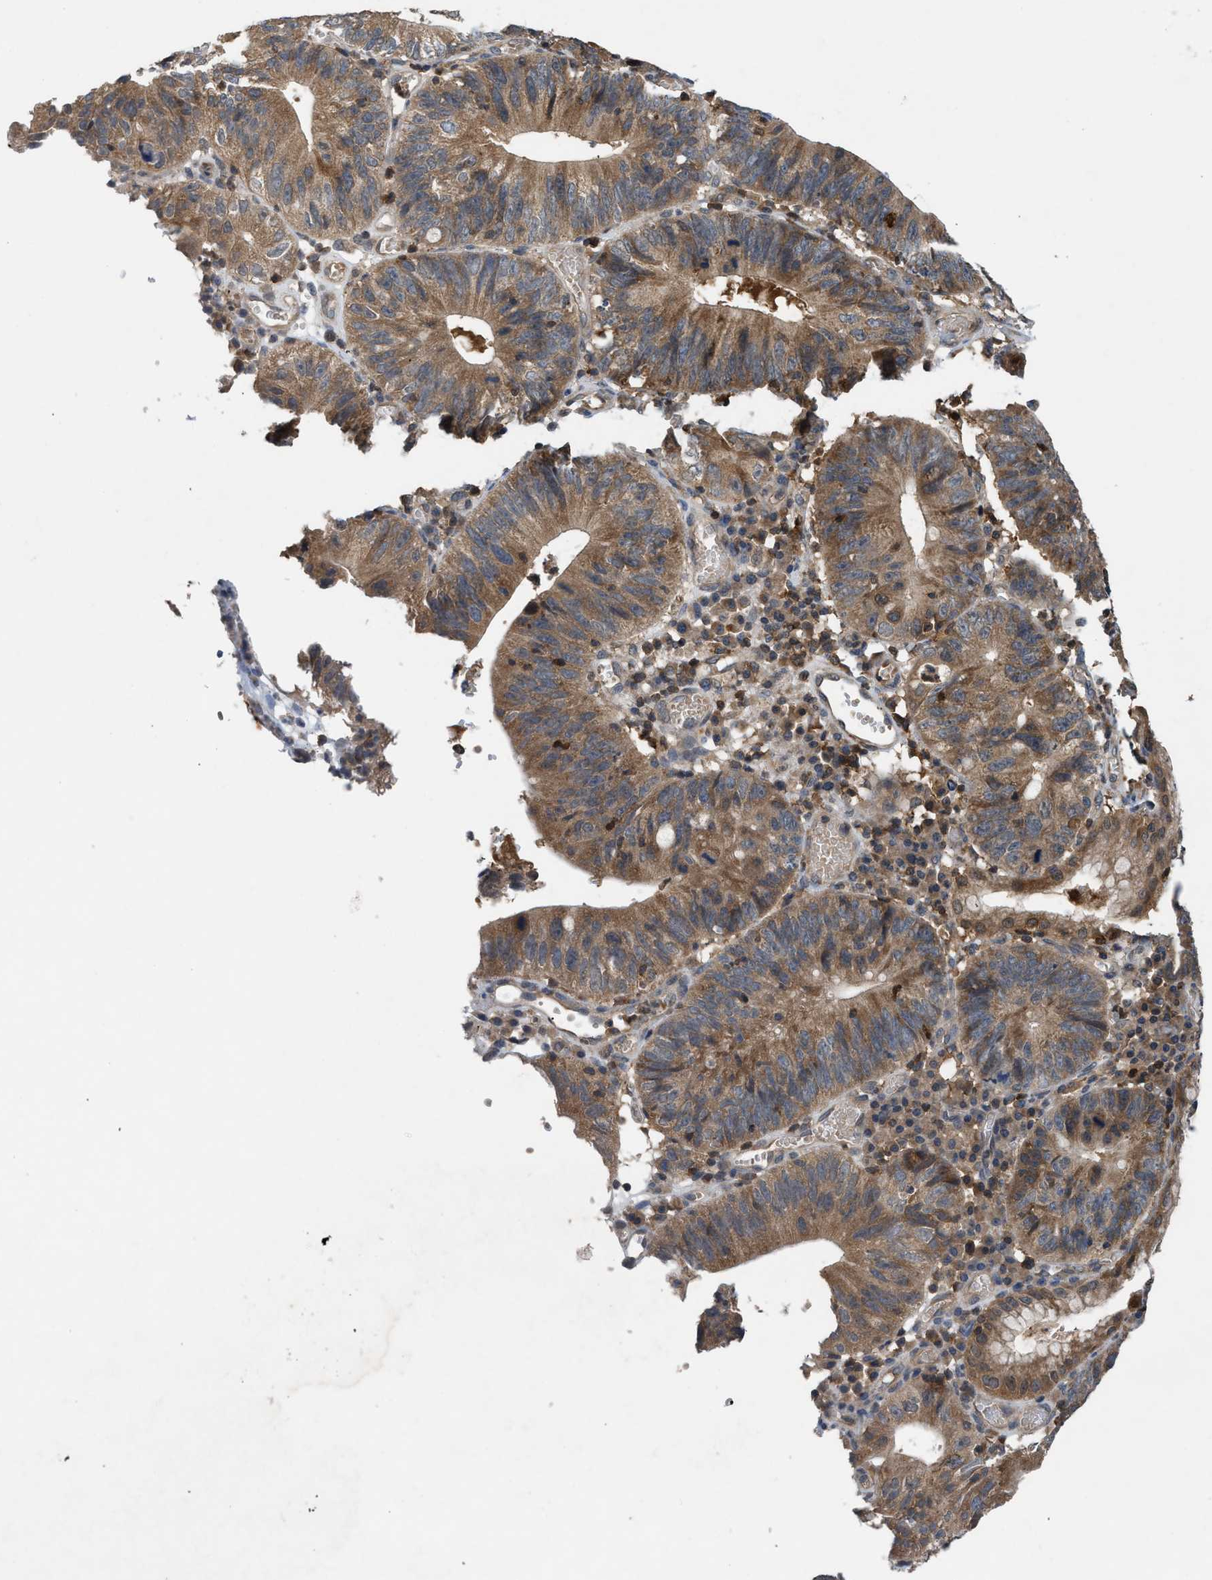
{"staining": {"intensity": "strong", "quantity": ">75%", "location": "cytoplasmic/membranous"}, "tissue": "stomach cancer", "cell_type": "Tumor cells", "image_type": "cancer", "snomed": [{"axis": "morphology", "description": "Adenocarcinoma, NOS"}, {"axis": "topography", "description": "Stomach"}], "caption": "Protein analysis of stomach cancer (adenocarcinoma) tissue displays strong cytoplasmic/membranous staining in approximately >75% of tumor cells. (brown staining indicates protein expression, while blue staining denotes nuclei).", "gene": "OXSR1", "patient": {"sex": "male", "age": 59}}